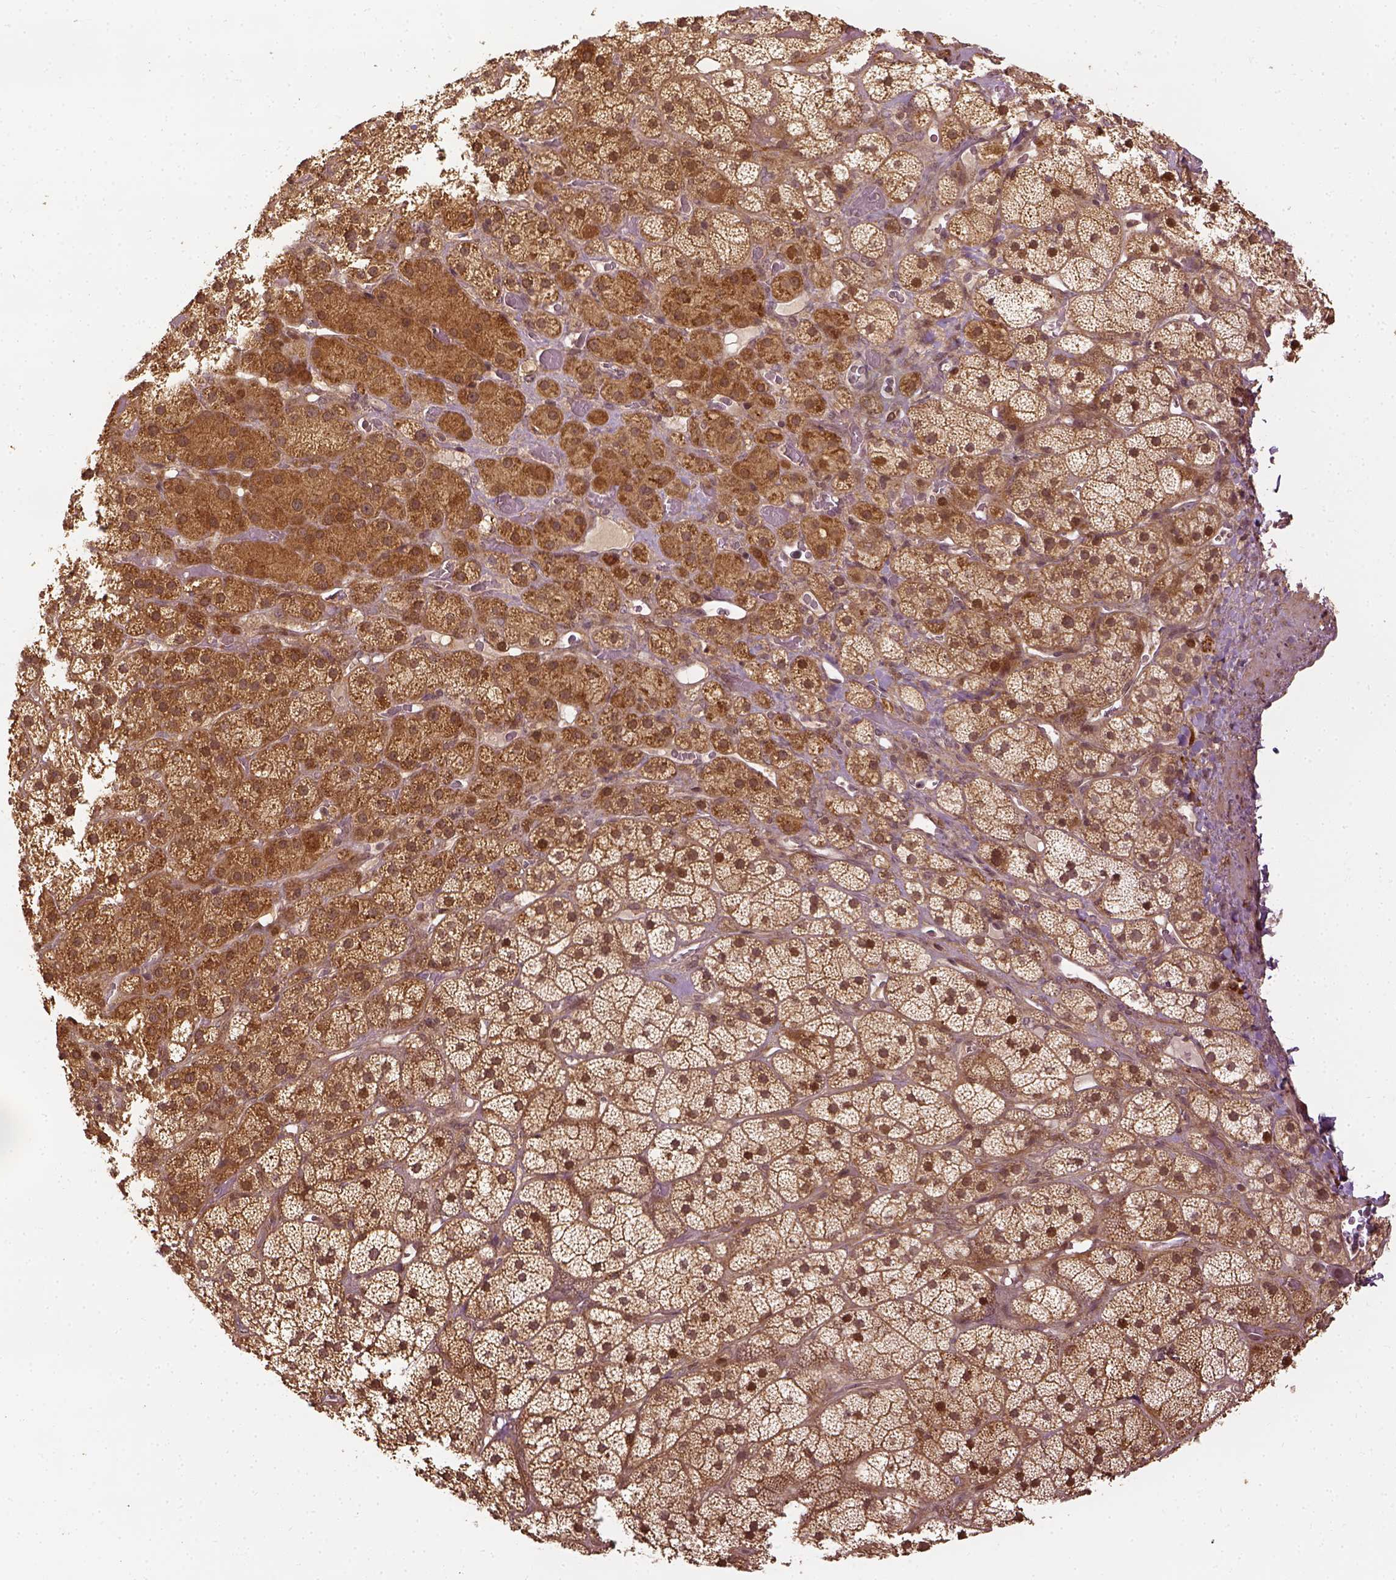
{"staining": {"intensity": "moderate", "quantity": ">75%", "location": "cytoplasmic/membranous,nuclear"}, "tissue": "adrenal gland", "cell_type": "Glandular cells", "image_type": "normal", "snomed": [{"axis": "morphology", "description": "Normal tissue, NOS"}, {"axis": "topography", "description": "Adrenal gland"}], "caption": "This is an image of immunohistochemistry staining of unremarkable adrenal gland, which shows moderate expression in the cytoplasmic/membranous,nuclear of glandular cells.", "gene": "VEGFA", "patient": {"sex": "male", "age": 57}}